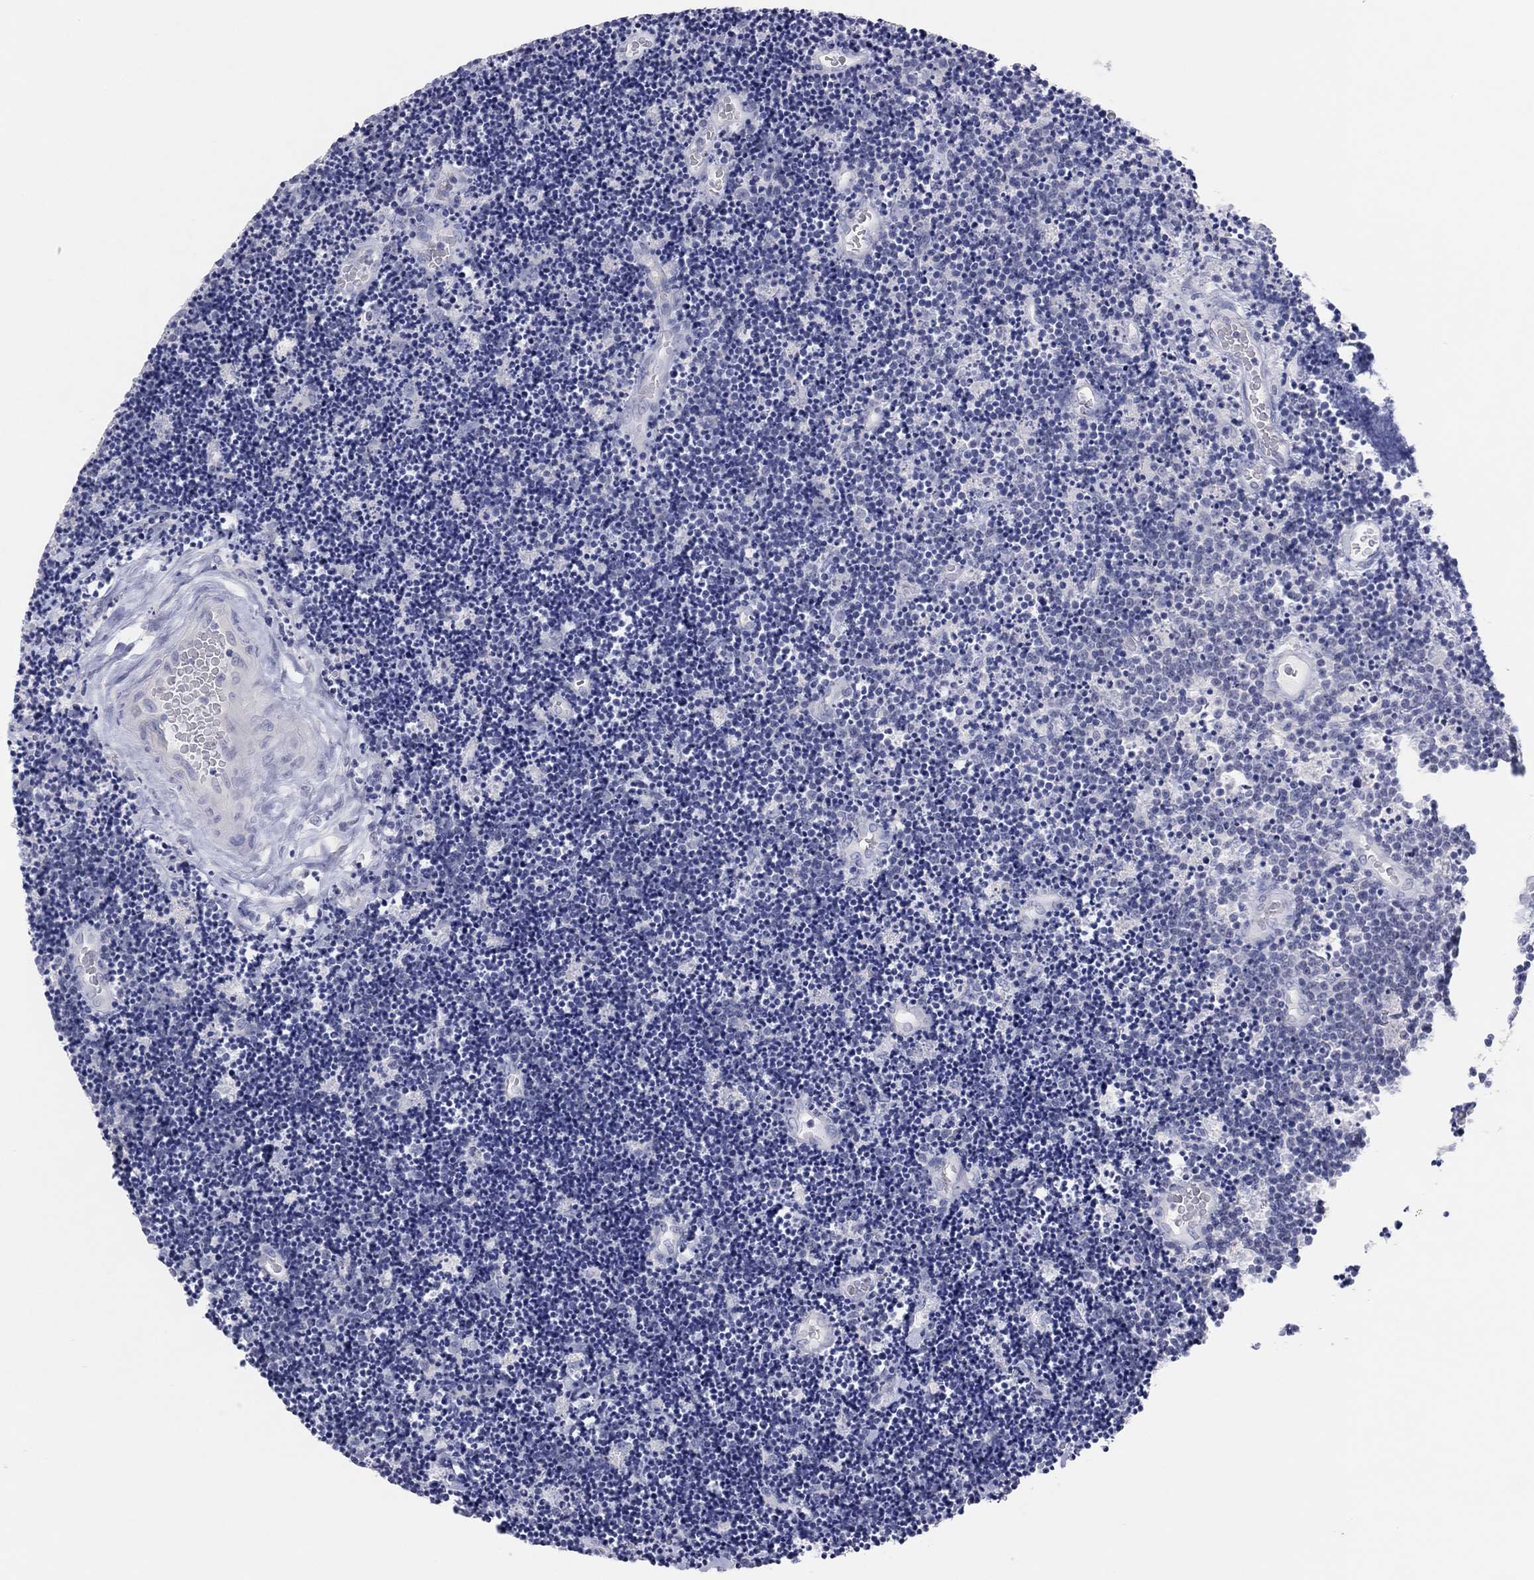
{"staining": {"intensity": "negative", "quantity": "none", "location": "none"}, "tissue": "lymphoma", "cell_type": "Tumor cells", "image_type": "cancer", "snomed": [{"axis": "morphology", "description": "Malignant lymphoma, non-Hodgkin's type, Low grade"}, {"axis": "topography", "description": "Brain"}], "caption": "The photomicrograph reveals no staining of tumor cells in low-grade malignant lymphoma, non-Hodgkin's type.", "gene": "CPNE6", "patient": {"sex": "female", "age": 66}}